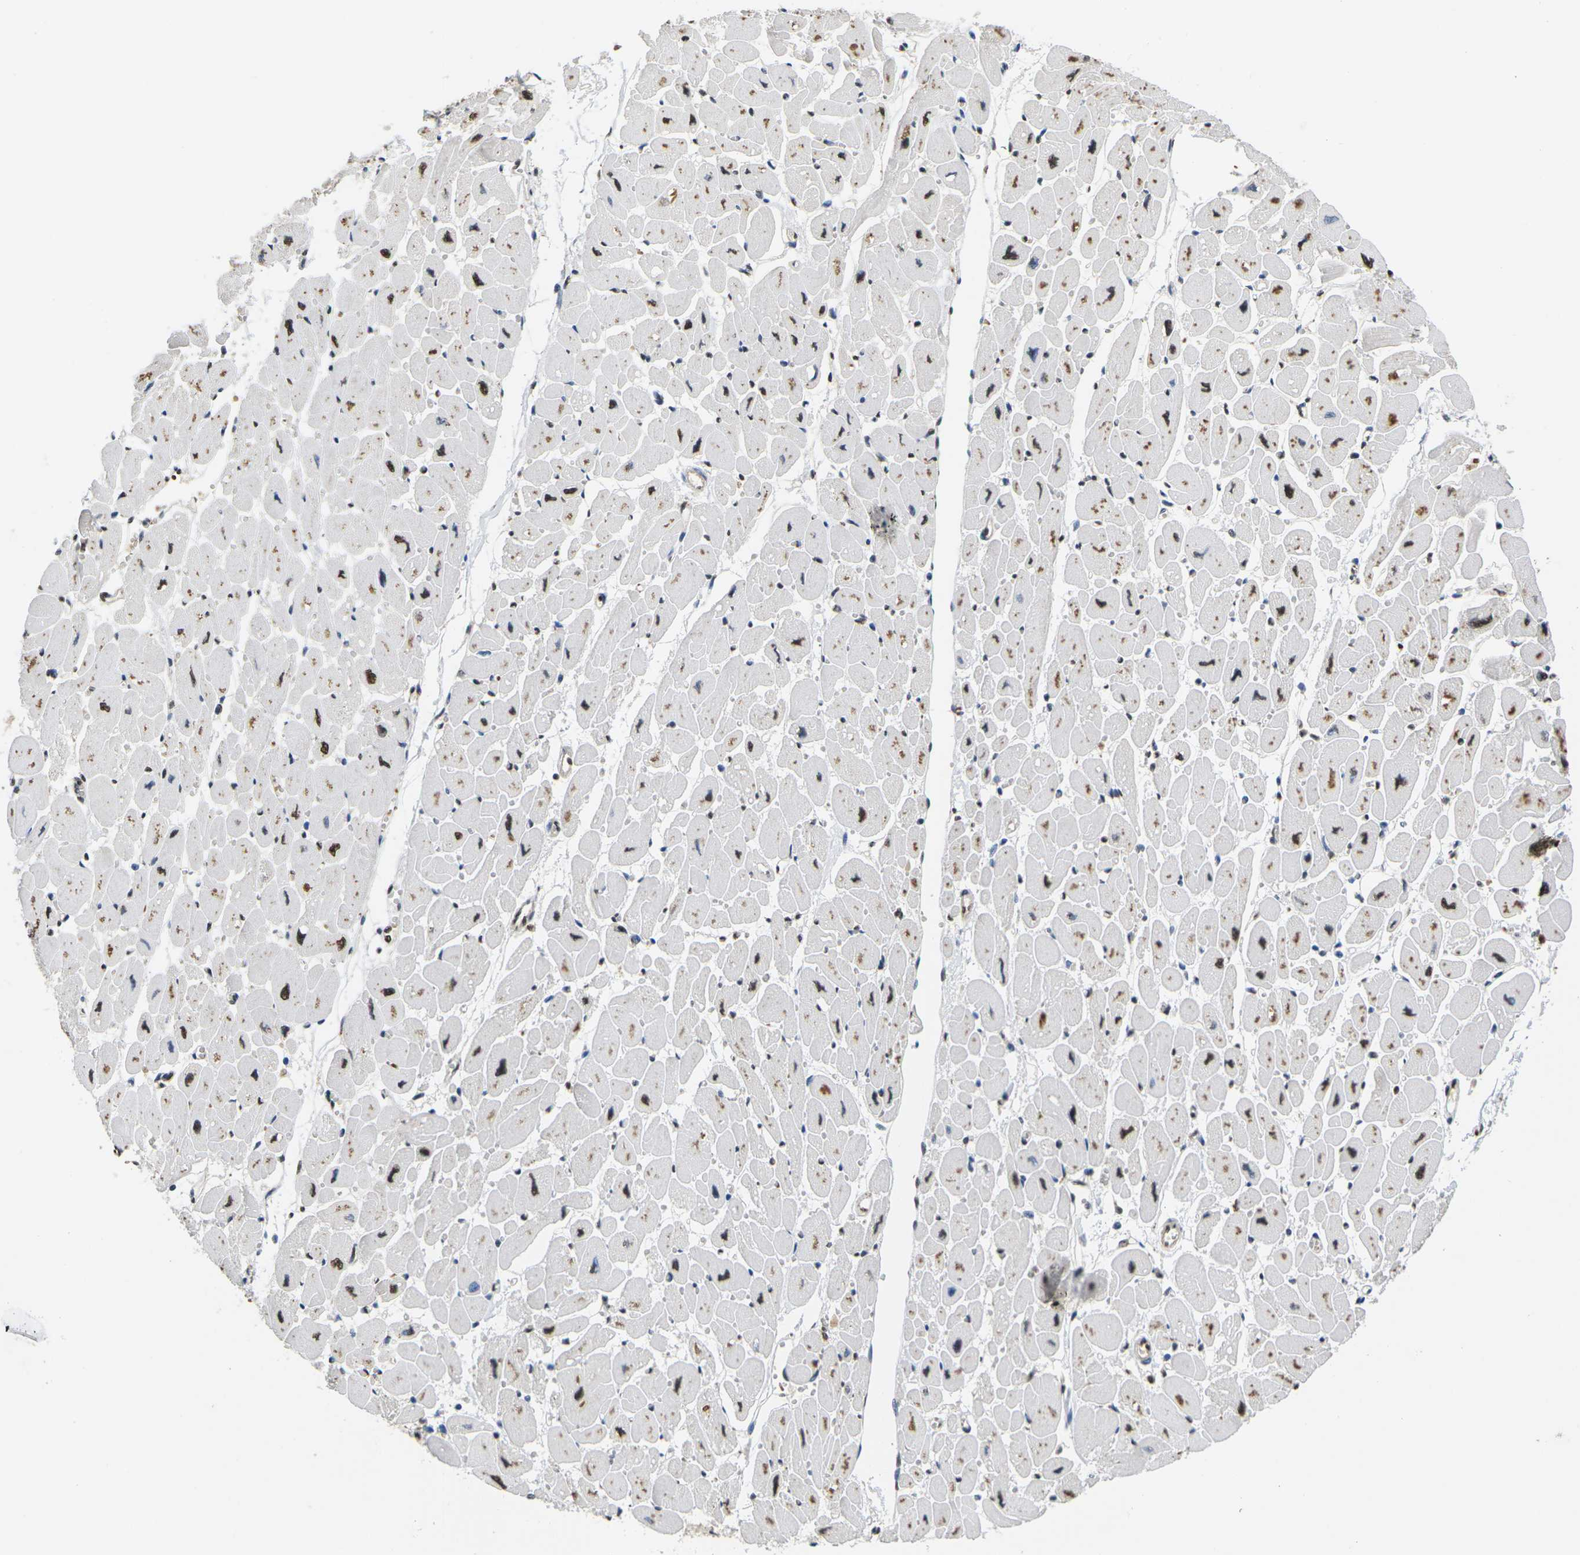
{"staining": {"intensity": "moderate", "quantity": "25%-75%", "location": "cytoplasmic/membranous"}, "tissue": "heart muscle", "cell_type": "Cardiomyocytes", "image_type": "normal", "snomed": [{"axis": "morphology", "description": "Normal tissue, NOS"}, {"axis": "topography", "description": "Heart"}], "caption": "Moderate cytoplasmic/membranous expression for a protein is identified in about 25%-75% of cardiomyocytes of unremarkable heart muscle using immunohistochemistry (IHC).", "gene": "ERBB4", "patient": {"sex": "female", "age": 54}}